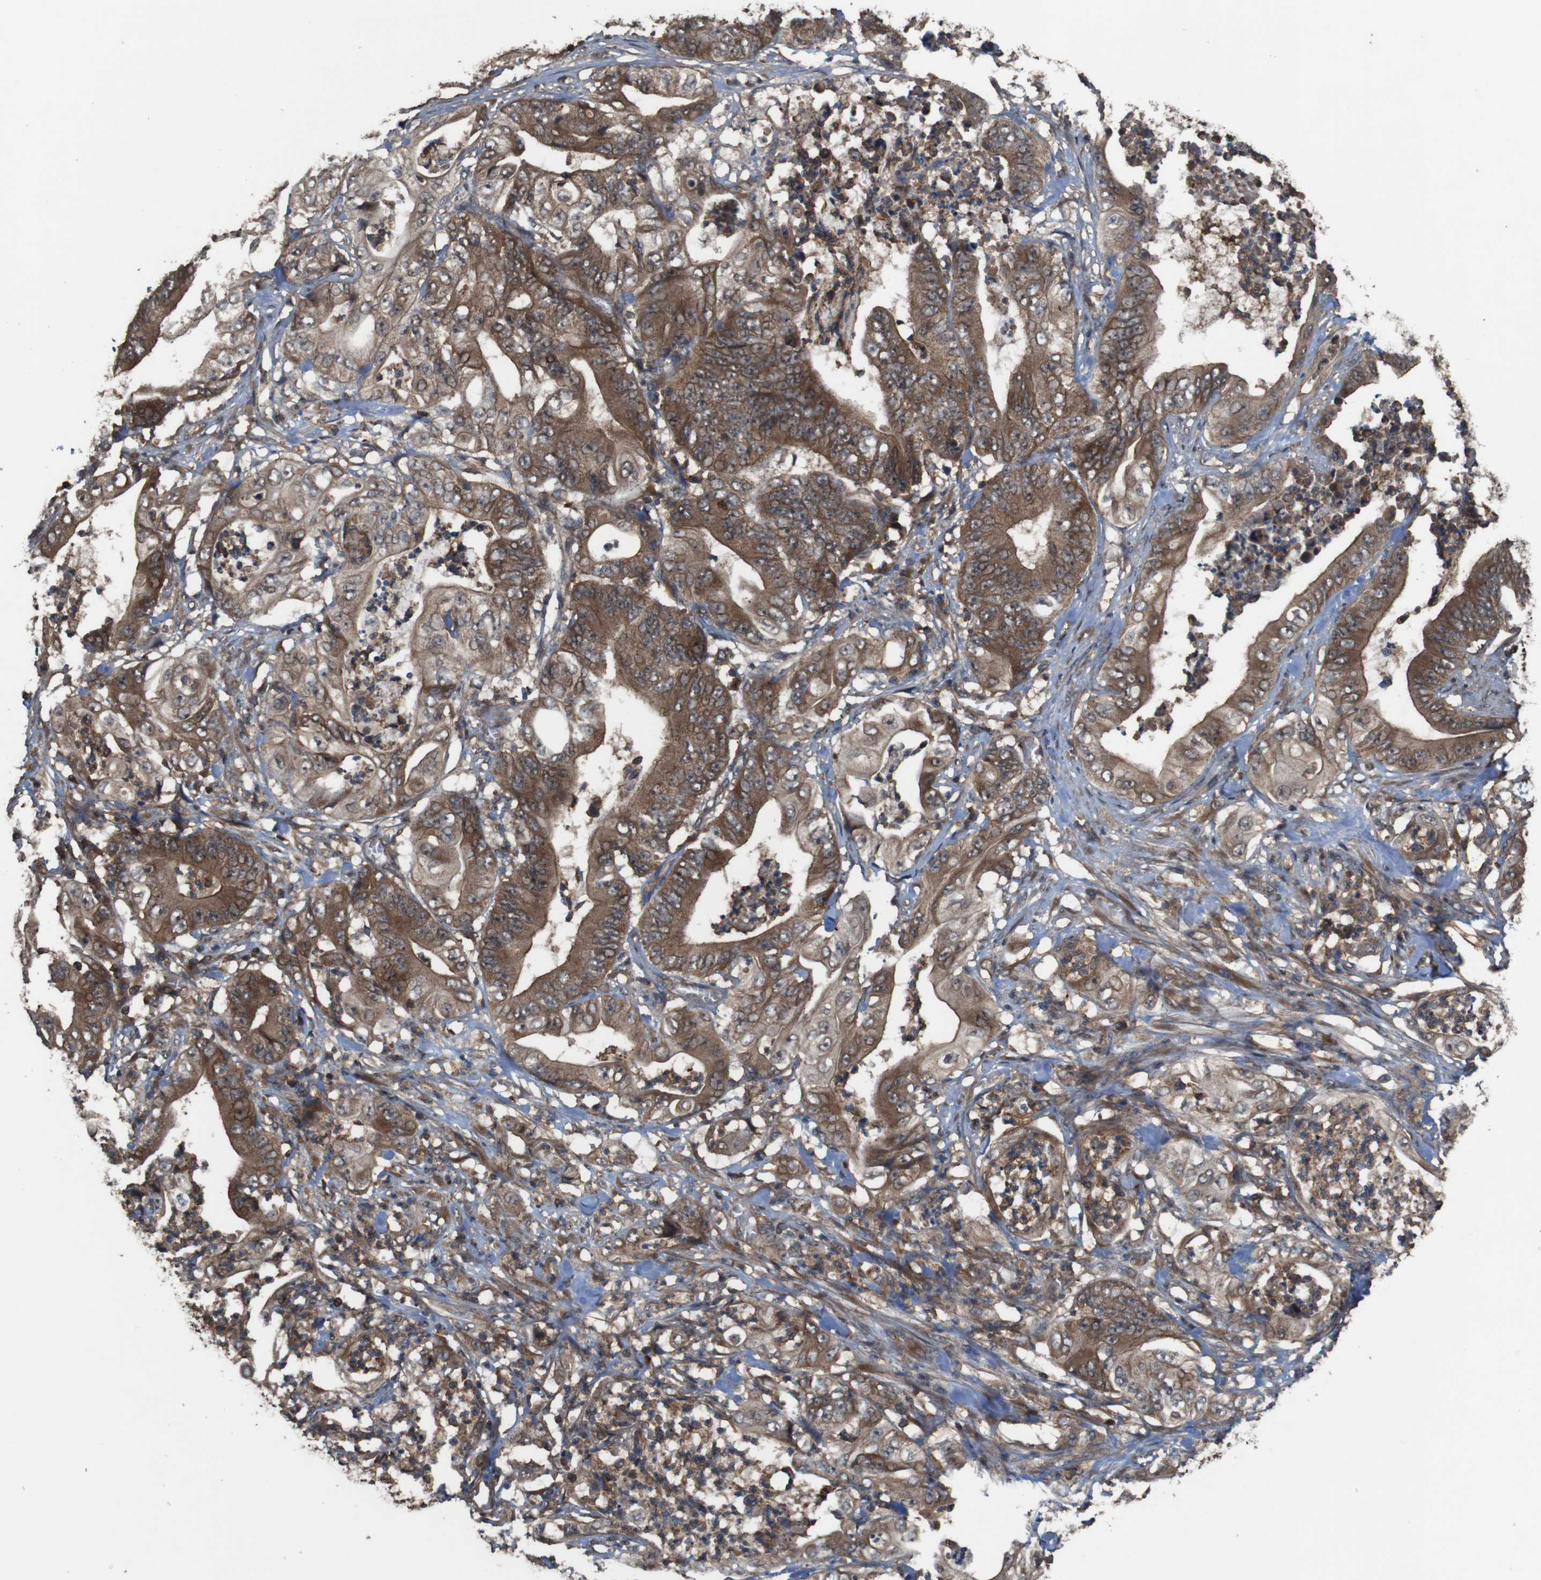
{"staining": {"intensity": "strong", "quantity": ">75%", "location": "cytoplasmic/membranous"}, "tissue": "stomach cancer", "cell_type": "Tumor cells", "image_type": "cancer", "snomed": [{"axis": "morphology", "description": "Adenocarcinoma, NOS"}, {"axis": "topography", "description": "Stomach"}], "caption": "About >75% of tumor cells in human stomach cancer show strong cytoplasmic/membranous protein expression as visualized by brown immunohistochemical staining.", "gene": "BAG4", "patient": {"sex": "female", "age": 73}}